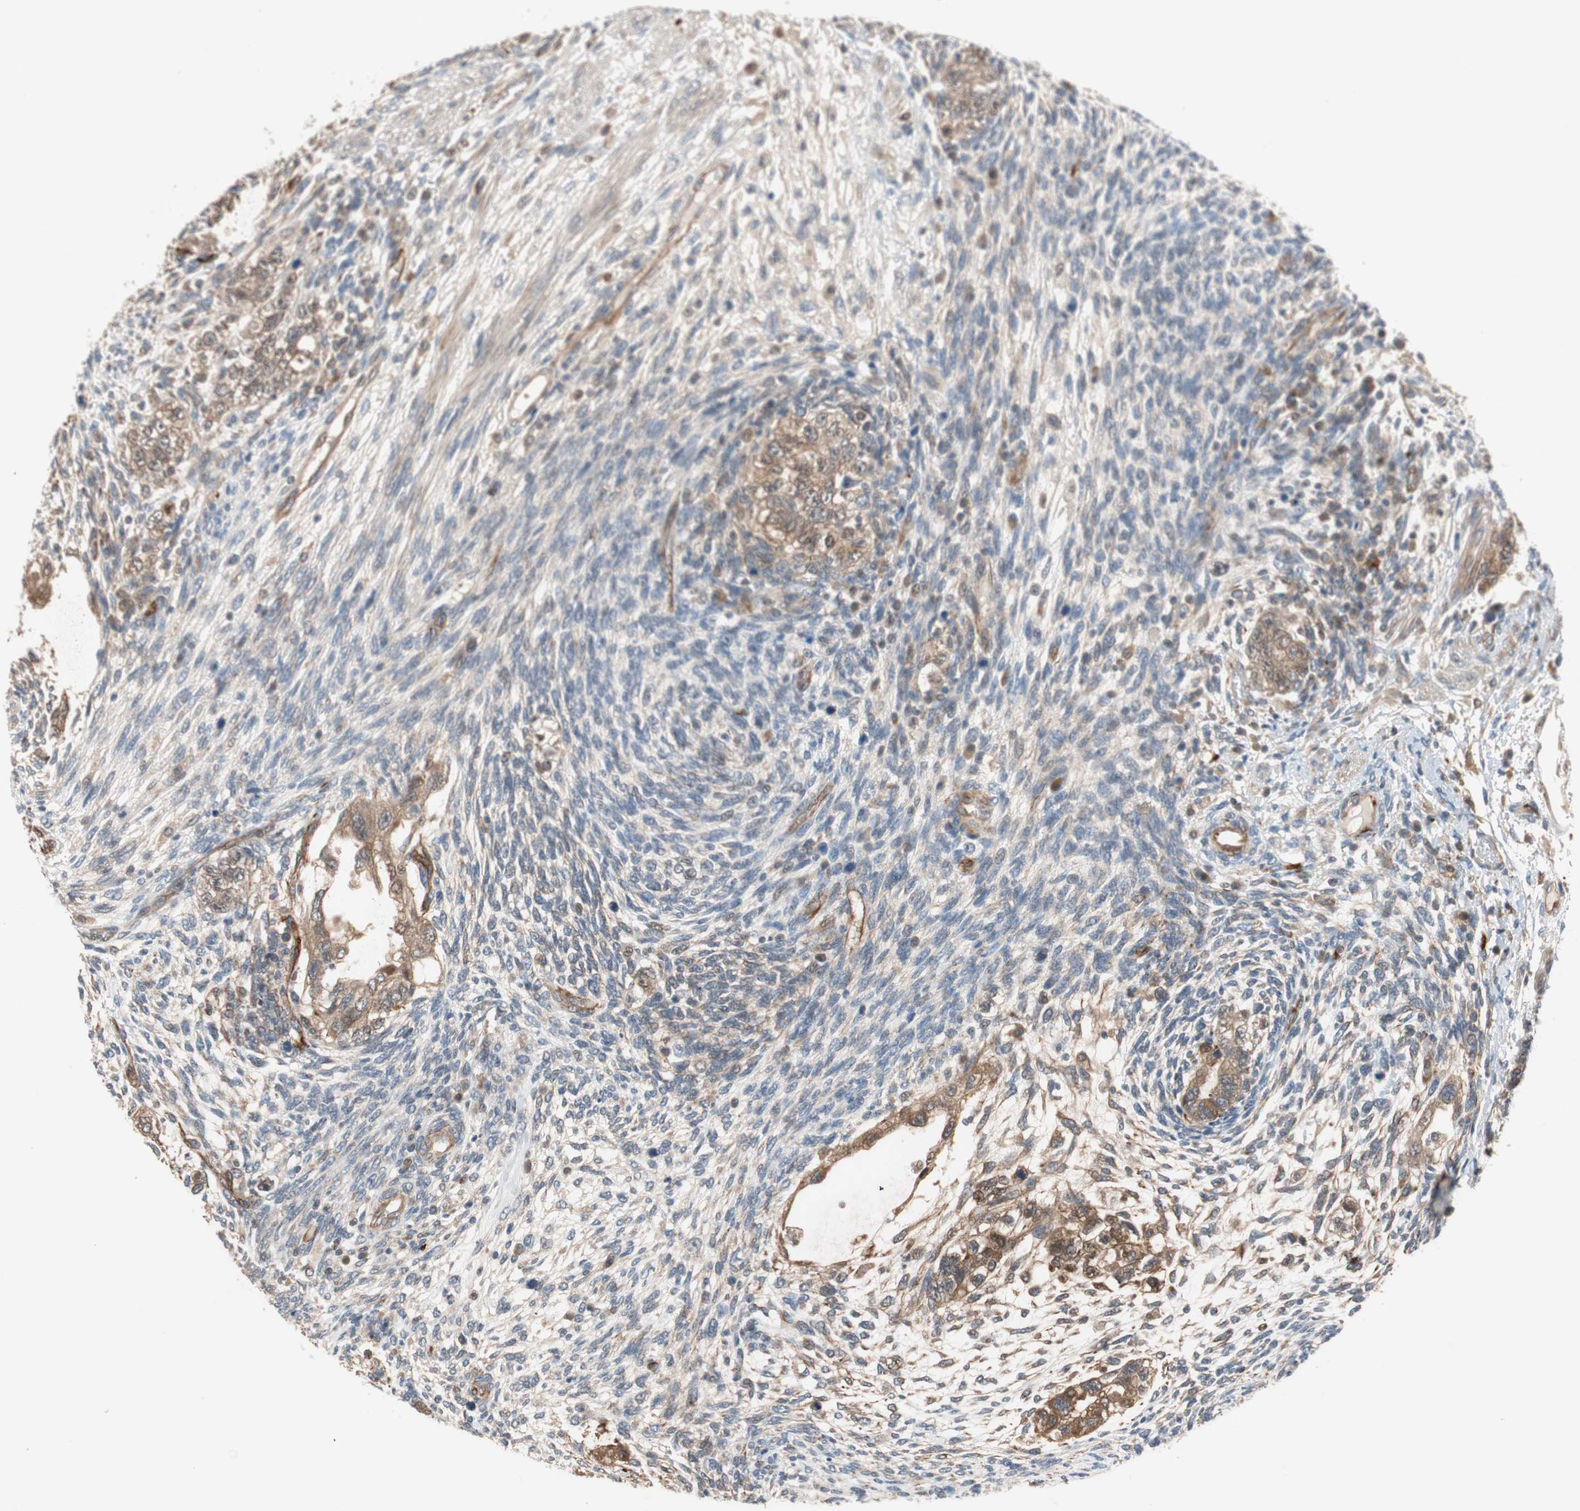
{"staining": {"intensity": "weak", "quantity": "<25%", "location": "cytoplasmic/membranous"}, "tissue": "testis cancer", "cell_type": "Tumor cells", "image_type": "cancer", "snomed": [{"axis": "morphology", "description": "Normal tissue, NOS"}, {"axis": "morphology", "description": "Carcinoma, Embryonal, NOS"}, {"axis": "topography", "description": "Testis"}], "caption": "IHC of human testis embryonal carcinoma exhibits no expression in tumor cells. Brightfield microscopy of IHC stained with DAB (brown) and hematoxylin (blue), captured at high magnification.", "gene": "PIK3R3", "patient": {"sex": "male", "age": 36}}